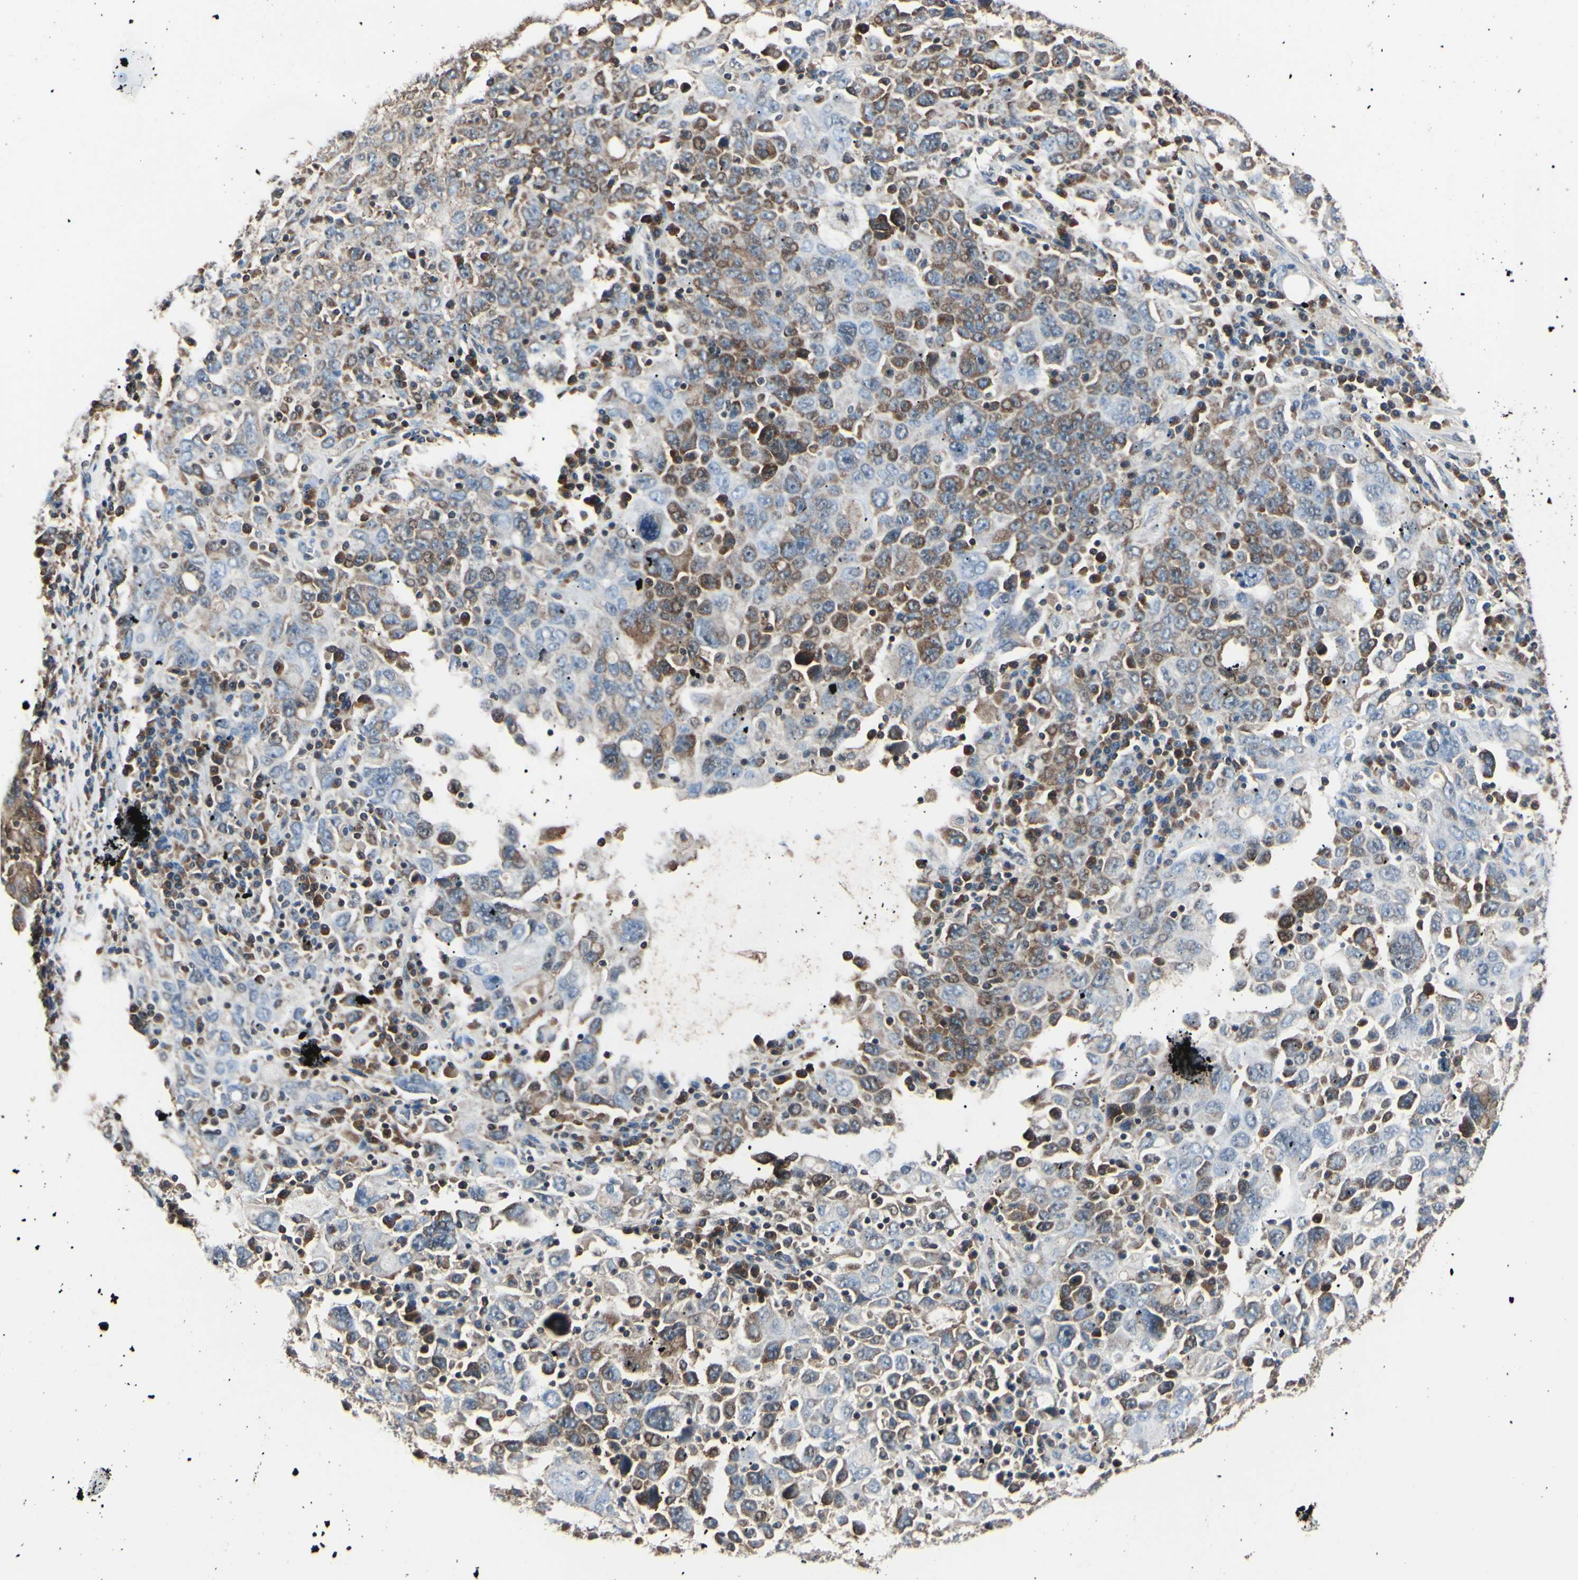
{"staining": {"intensity": "moderate", "quantity": "25%-75%", "location": "cytoplasmic/membranous"}, "tissue": "ovarian cancer", "cell_type": "Tumor cells", "image_type": "cancer", "snomed": [{"axis": "morphology", "description": "Carcinoma, endometroid"}, {"axis": "topography", "description": "Ovary"}], "caption": "IHC staining of ovarian cancer, which exhibits medium levels of moderate cytoplasmic/membranous staining in approximately 25%-75% of tumor cells indicating moderate cytoplasmic/membranous protein expression. The staining was performed using DAB (3,3'-diaminobenzidine) (brown) for protein detection and nuclei were counterstained in hematoxylin (blue).", "gene": "MAPRE1", "patient": {"sex": "female", "age": 62}}